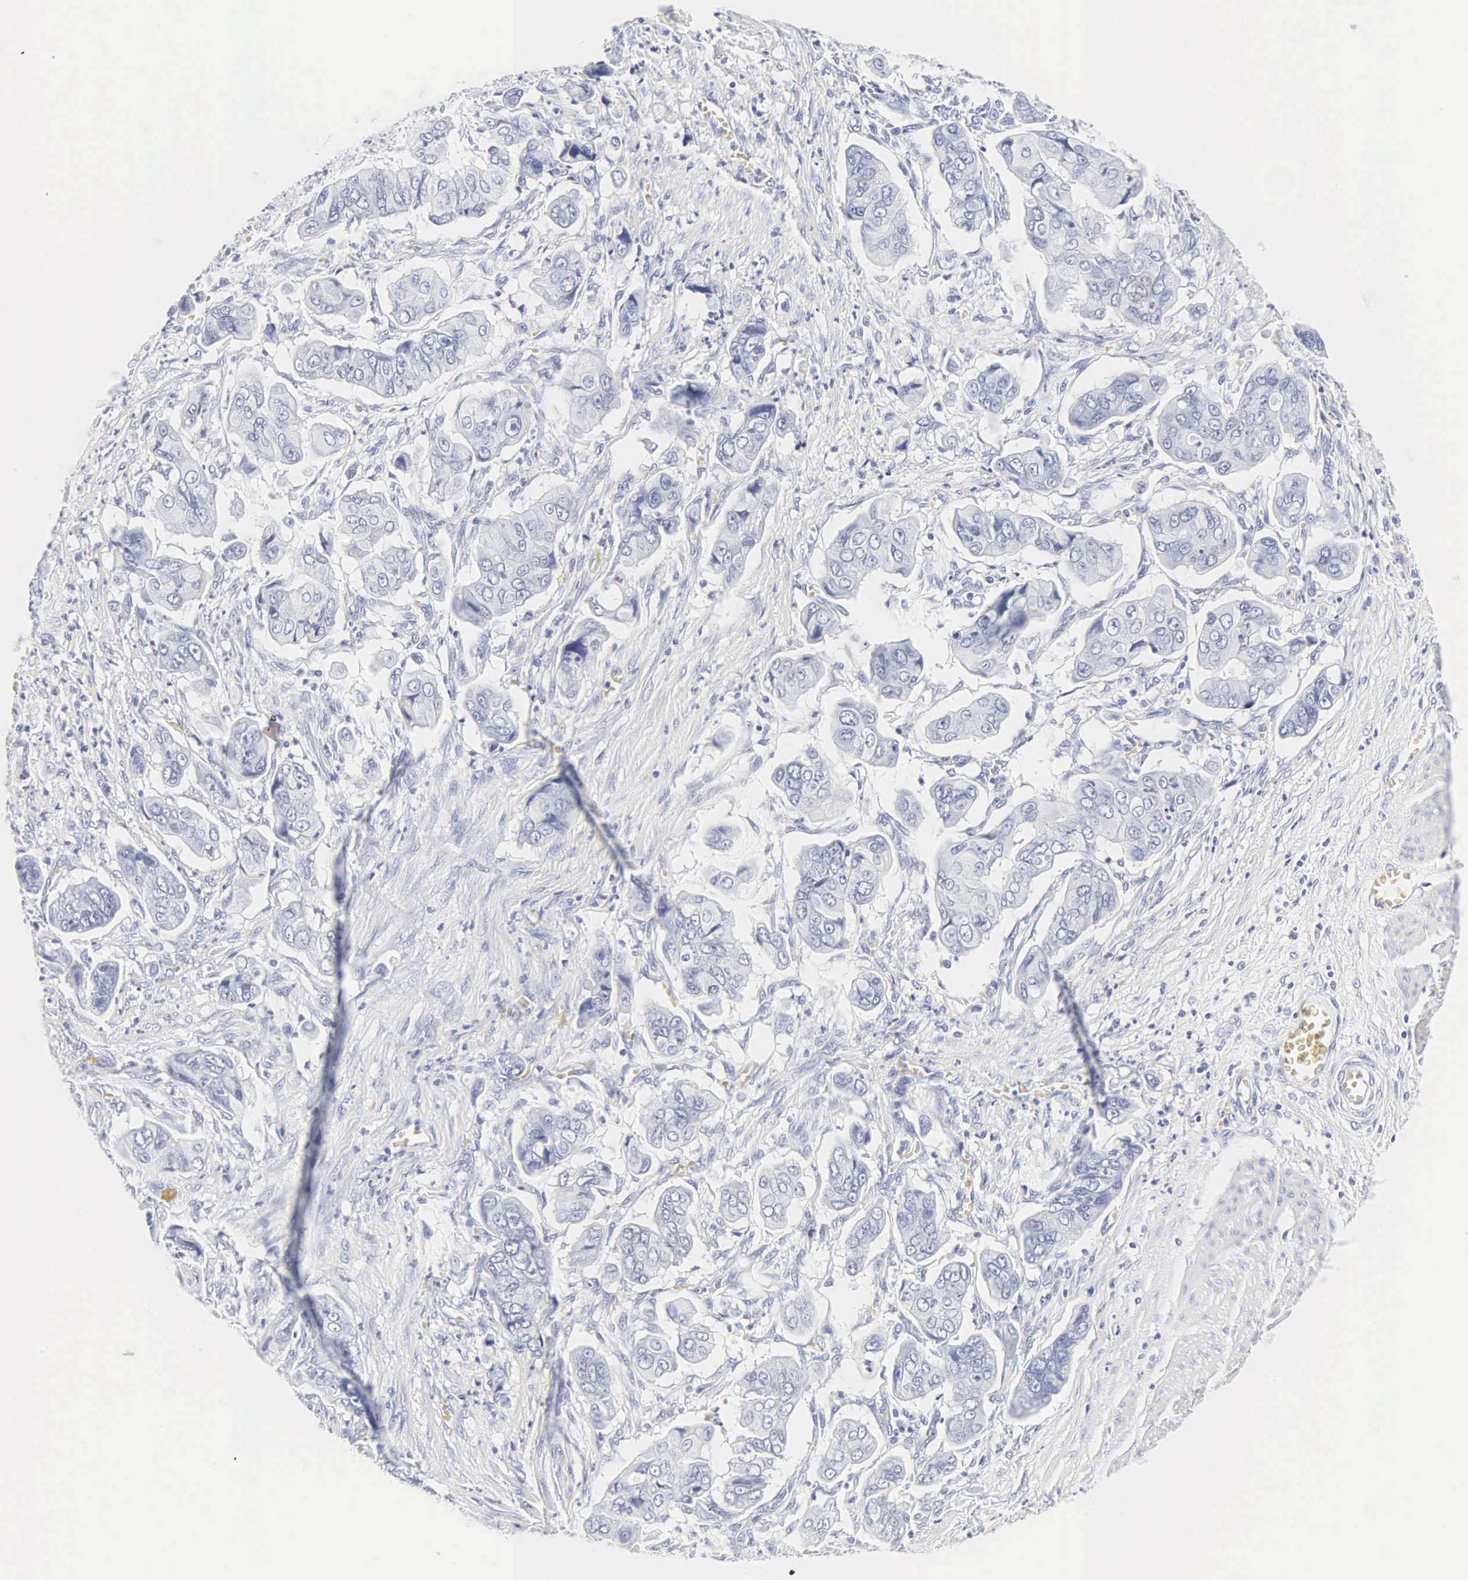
{"staining": {"intensity": "negative", "quantity": "none", "location": "none"}, "tissue": "stomach cancer", "cell_type": "Tumor cells", "image_type": "cancer", "snomed": [{"axis": "morphology", "description": "Adenocarcinoma, NOS"}, {"axis": "topography", "description": "Stomach, upper"}], "caption": "Human stomach adenocarcinoma stained for a protein using immunohistochemistry (IHC) shows no positivity in tumor cells.", "gene": "INS", "patient": {"sex": "male", "age": 80}}